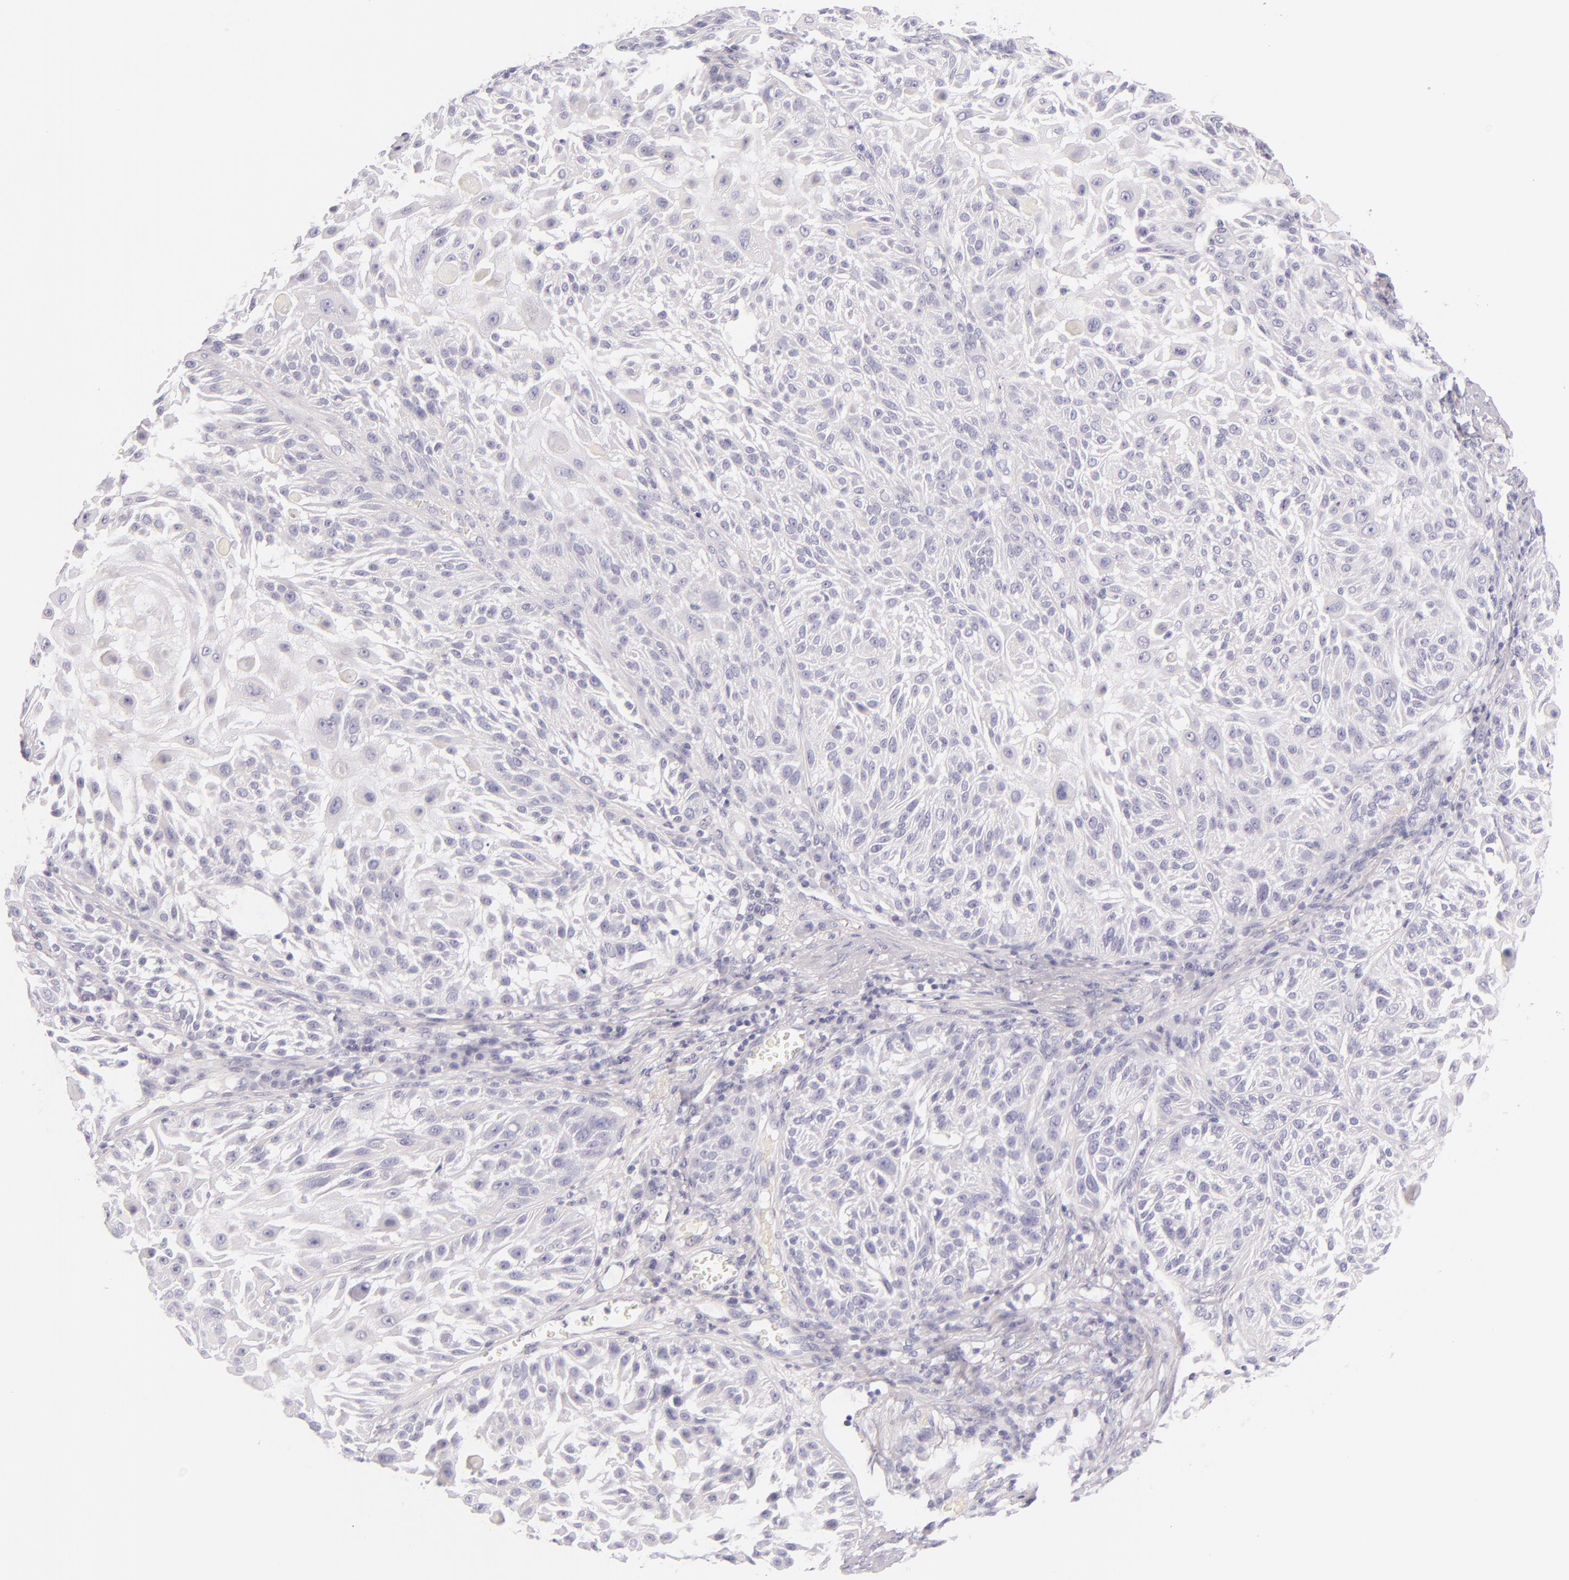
{"staining": {"intensity": "negative", "quantity": "none", "location": "none"}, "tissue": "skin cancer", "cell_type": "Tumor cells", "image_type": "cancer", "snomed": [{"axis": "morphology", "description": "Squamous cell carcinoma, NOS"}, {"axis": "topography", "description": "Skin"}], "caption": "The image reveals no staining of tumor cells in skin cancer (squamous cell carcinoma). (DAB immunohistochemistry (IHC) visualized using brightfield microscopy, high magnification).", "gene": "INA", "patient": {"sex": "female", "age": 89}}